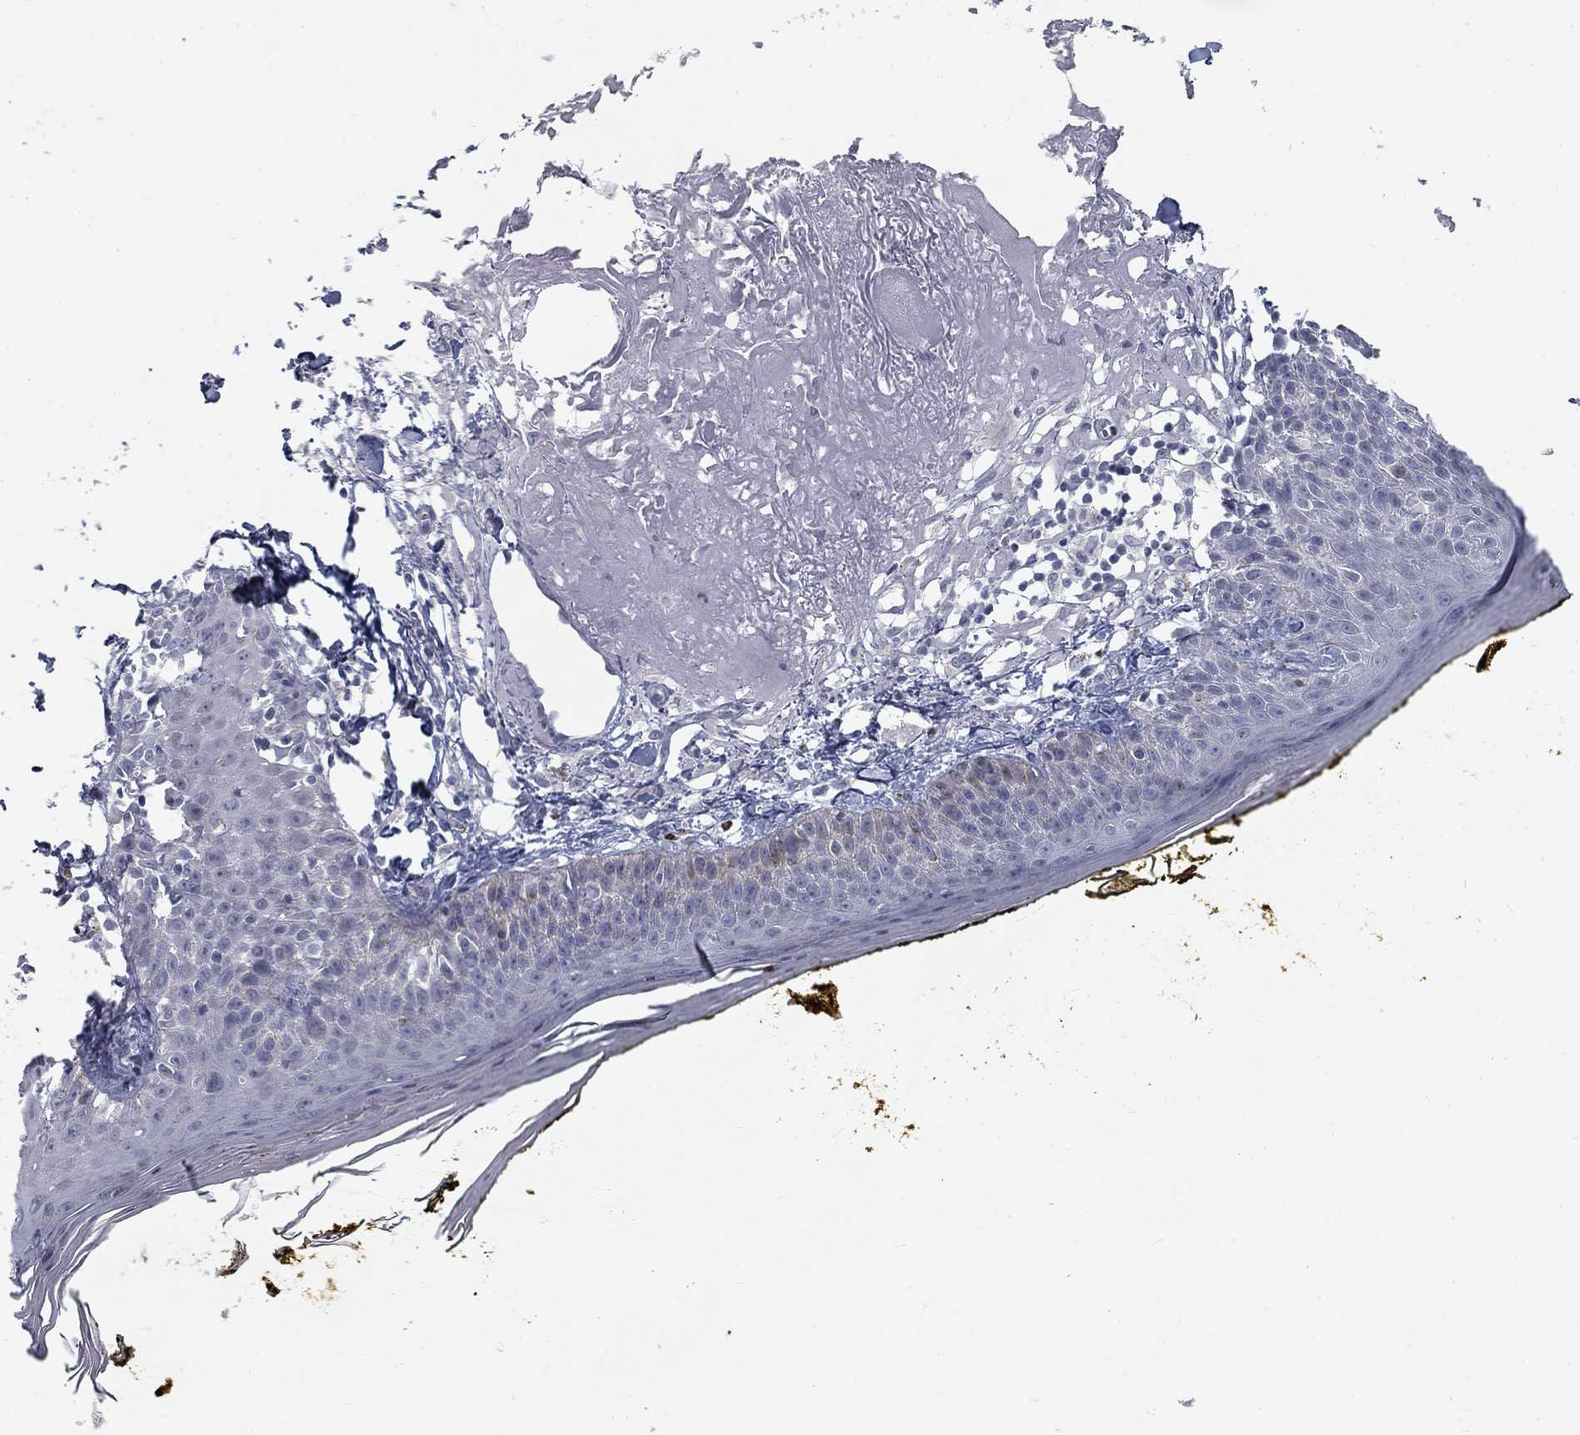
{"staining": {"intensity": "negative", "quantity": "none", "location": "none"}, "tissue": "skin", "cell_type": "Fibroblasts", "image_type": "normal", "snomed": [{"axis": "morphology", "description": "Normal tissue, NOS"}, {"axis": "topography", "description": "Skin"}], "caption": "Immunohistochemical staining of normal skin reveals no significant expression in fibroblasts.", "gene": "ATP1A3", "patient": {"sex": "male", "age": 76}}